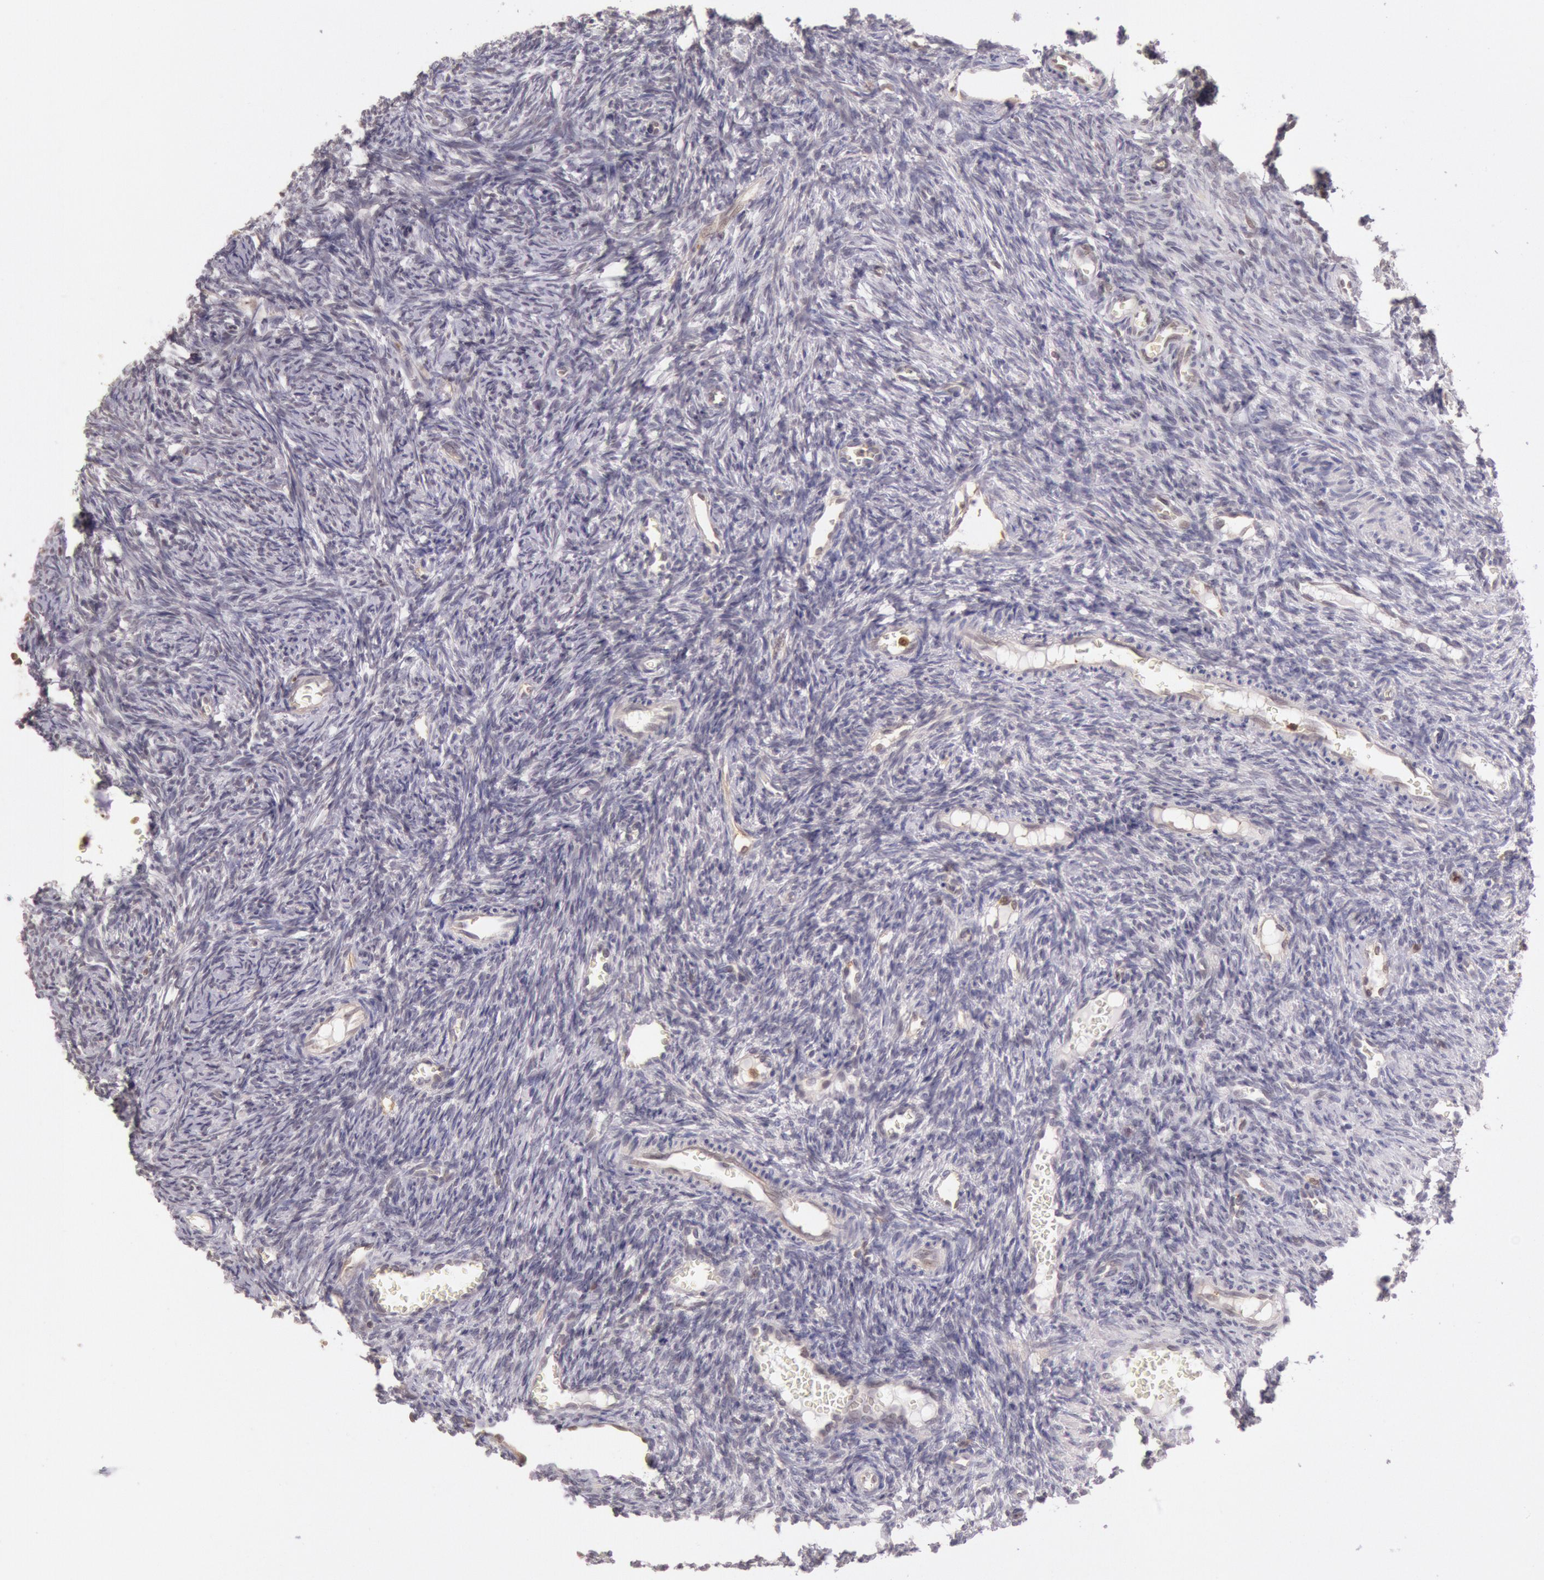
{"staining": {"intensity": "negative", "quantity": "none", "location": "none"}, "tissue": "ovary", "cell_type": "Ovarian stroma cells", "image_type": "normal", "snomed": [{"axis": "morphology", "description": "Normal tissue, NOS"}, {"axis": "topography", "description": "Ovary"}], "caption": "High power microscopy image of an IHC photomicrograph of normal ovary, revealing no significant expression in ovarian stroma cells.", "gene": "HIF1A", "patient": {"sex": "female", "age": 27}}